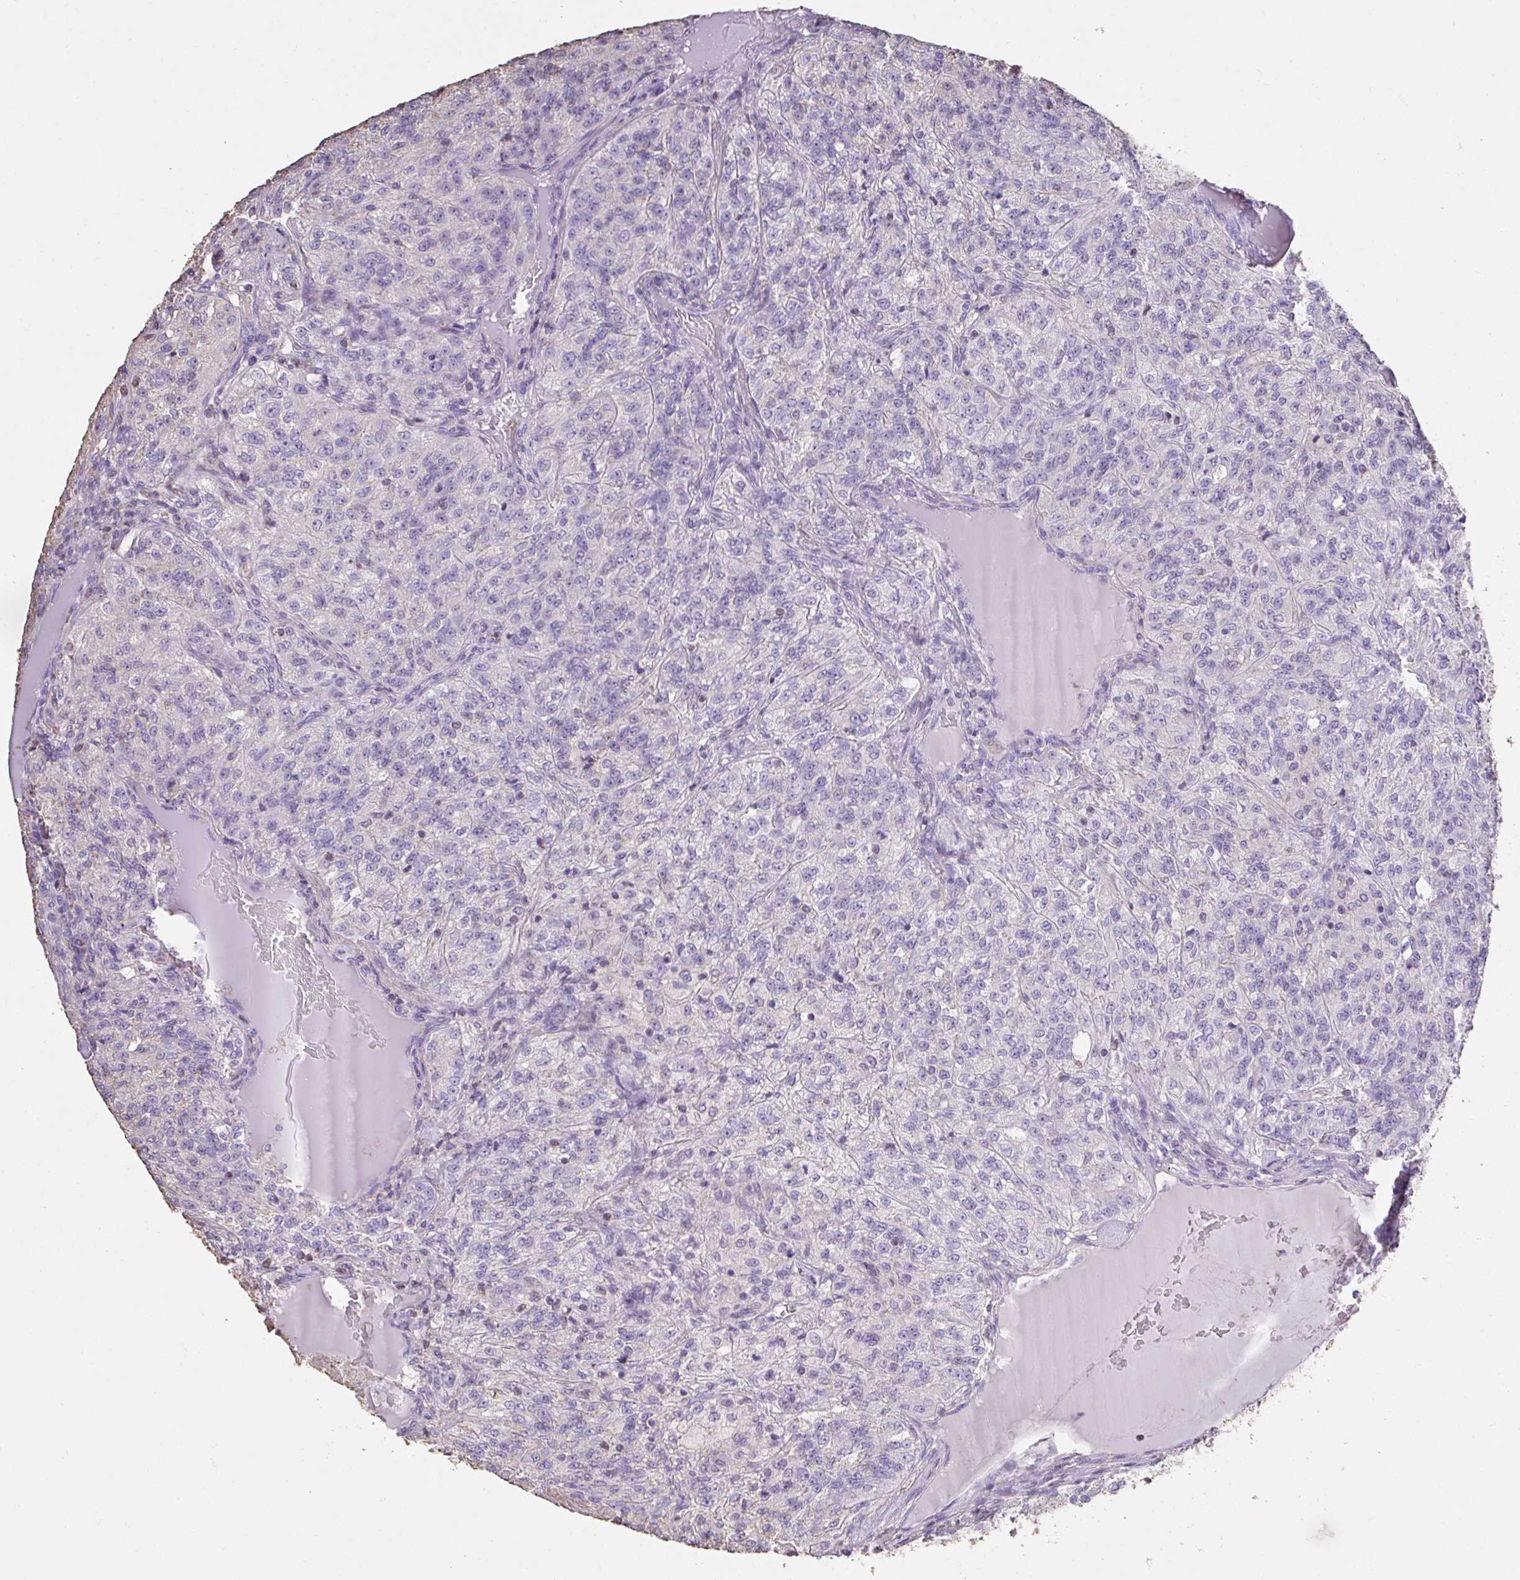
{"staining": {"intensity": "negative", "quantity": "none", "location": "none"}, "tissue": "renal cancer", "cell_type": "Tumor cells", "image_type": "cancer", "snomed": [{"axis": "morphology", "description": "Adenocarcinoma, NOS"}, {"axis": "topography", "description": "Kidney"}], "caption": "This is a image of immunohistochemistry staining of renal adenocarcinoma, which shows no expression in tumor cells.", "gene": "IL23R", "patient": {"sex": "female", "age": 63}}